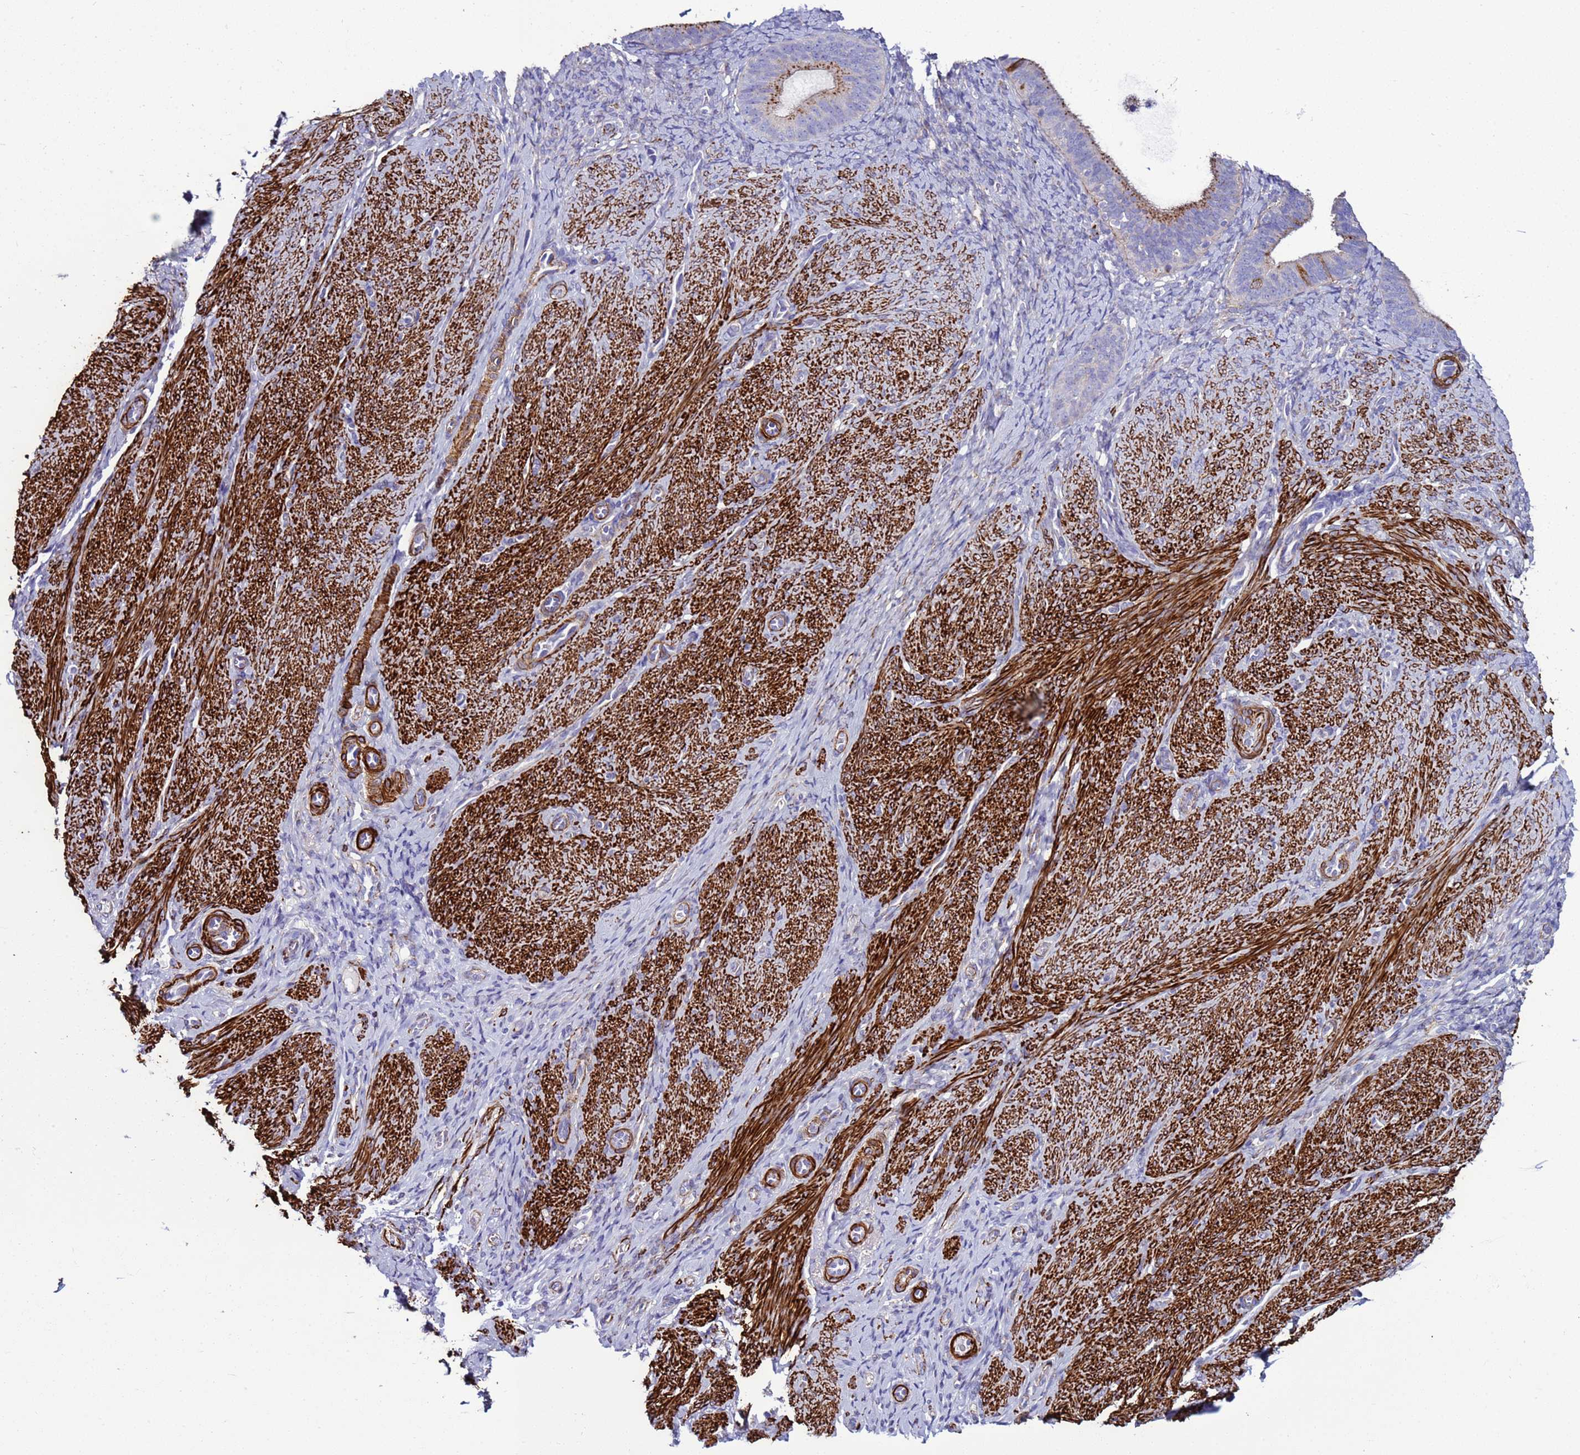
{"staining": {"intensity": "negative", "quantity": "none", "location": "none"}, "tissue": "endometrium", "cell_type": "Cells in endometrial stroma", "image_type": "normal", "snomed": [{"axis": "morphology", "description": "Normal tissue, NOS"}, {"axis": "topography", "description": "Endometrium"}], "caption": "Normal endometrium was stained to show a protein in brown. There is no significant positivity in cells in endometrial stroma.", "gene": "RABL2A", "patient": {"sex": "female", "age": 65}}